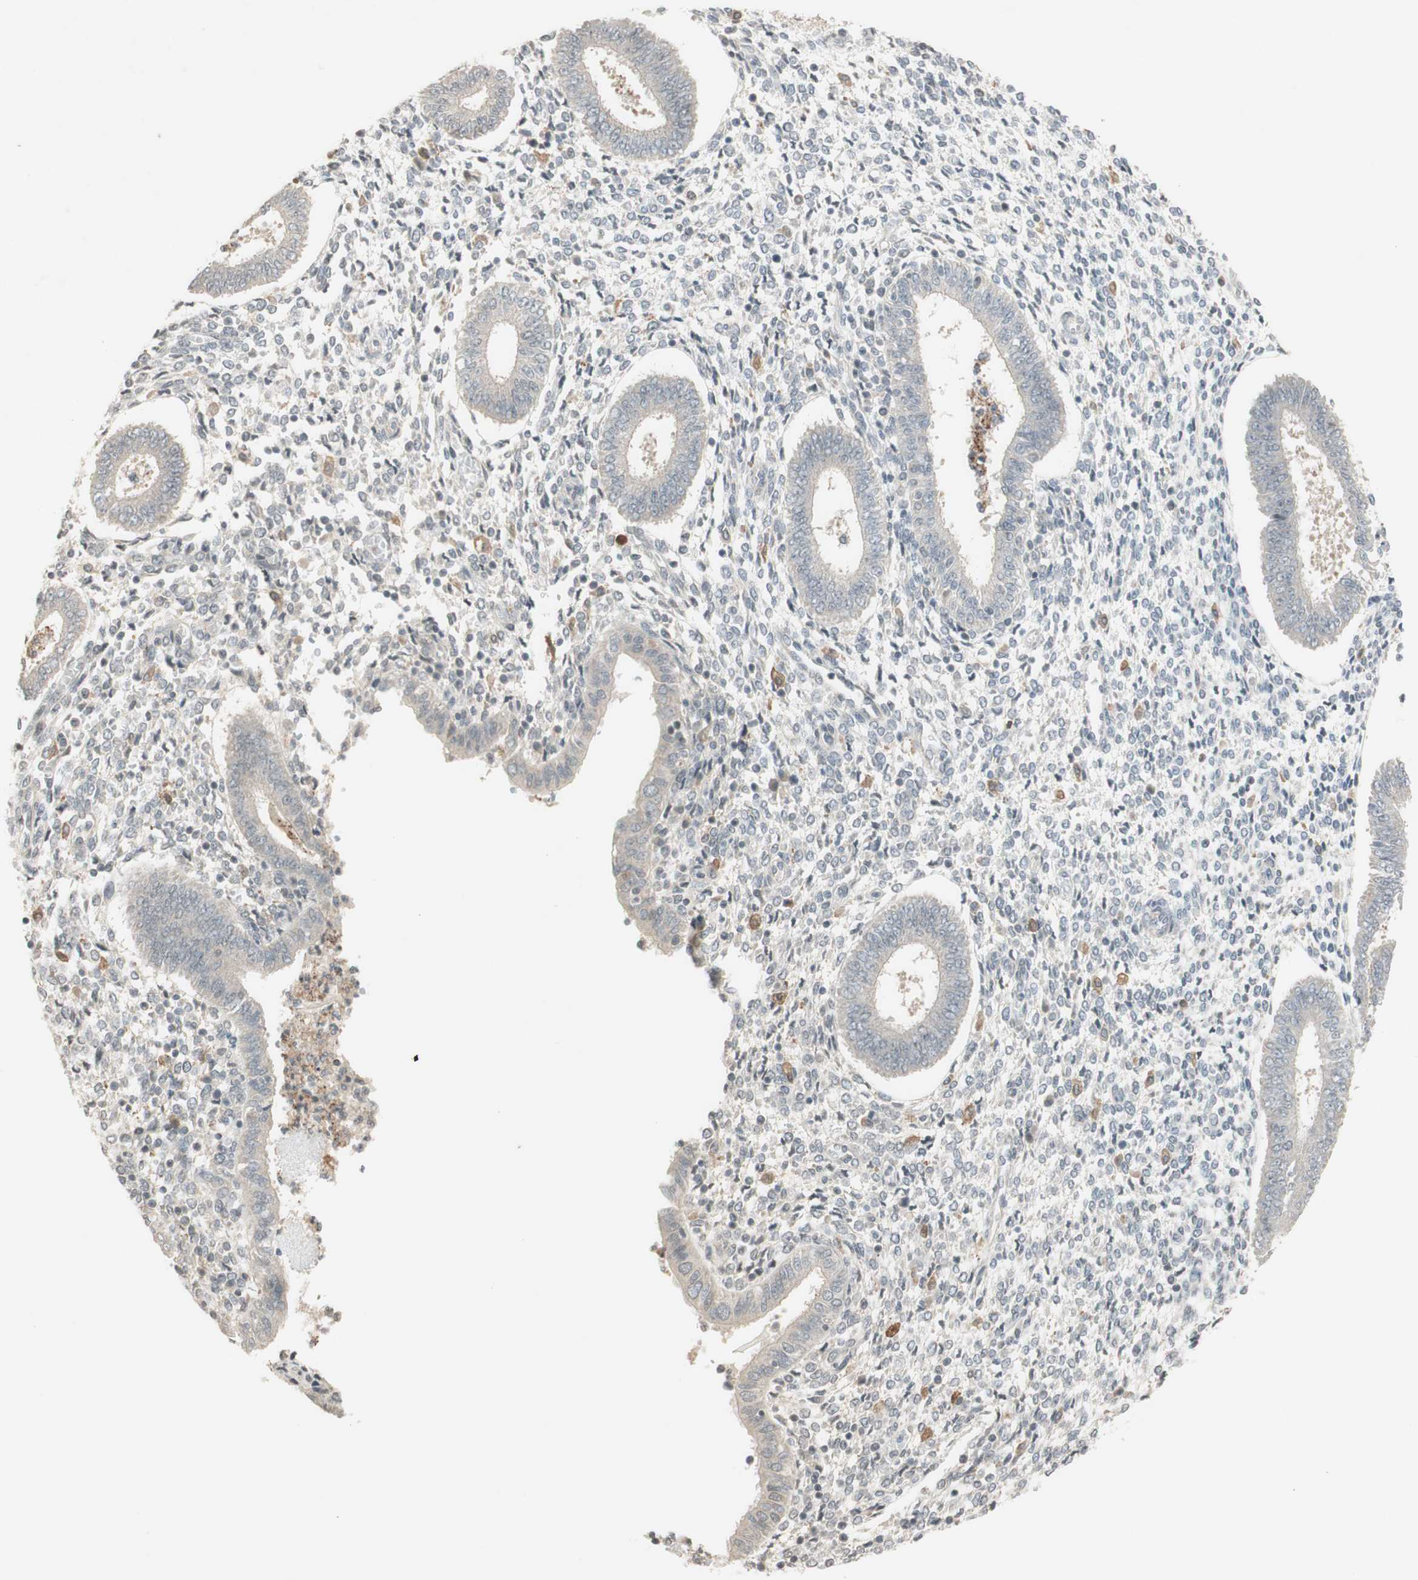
{"staining": {"intensity": "negative", "quantity": "none", "location": "none"}, "tissue": "endometrium", "cell_type": "Cells in endometrial stroma", "image_type": "normal", "snomed": [{"axis": "morphology", "description": "Normal tissue, NOS"}, {"axis": "topography", "description": "Endometrium"}], "caption": "High magnification brightfield microscopy of unremarkable endometrium stained with DAB (3,3'-diaminobenzidine) (brown) and counterstained with hematoxylin (blue): cells in endometrial stroma show no significant expression. (Stains: DAB IHC with hematoxylin counter stain, Microscopy: brightfield microscopy at high magnification).", "gene": "GLI1", "patient": {"sex": "female", "age": 35}}